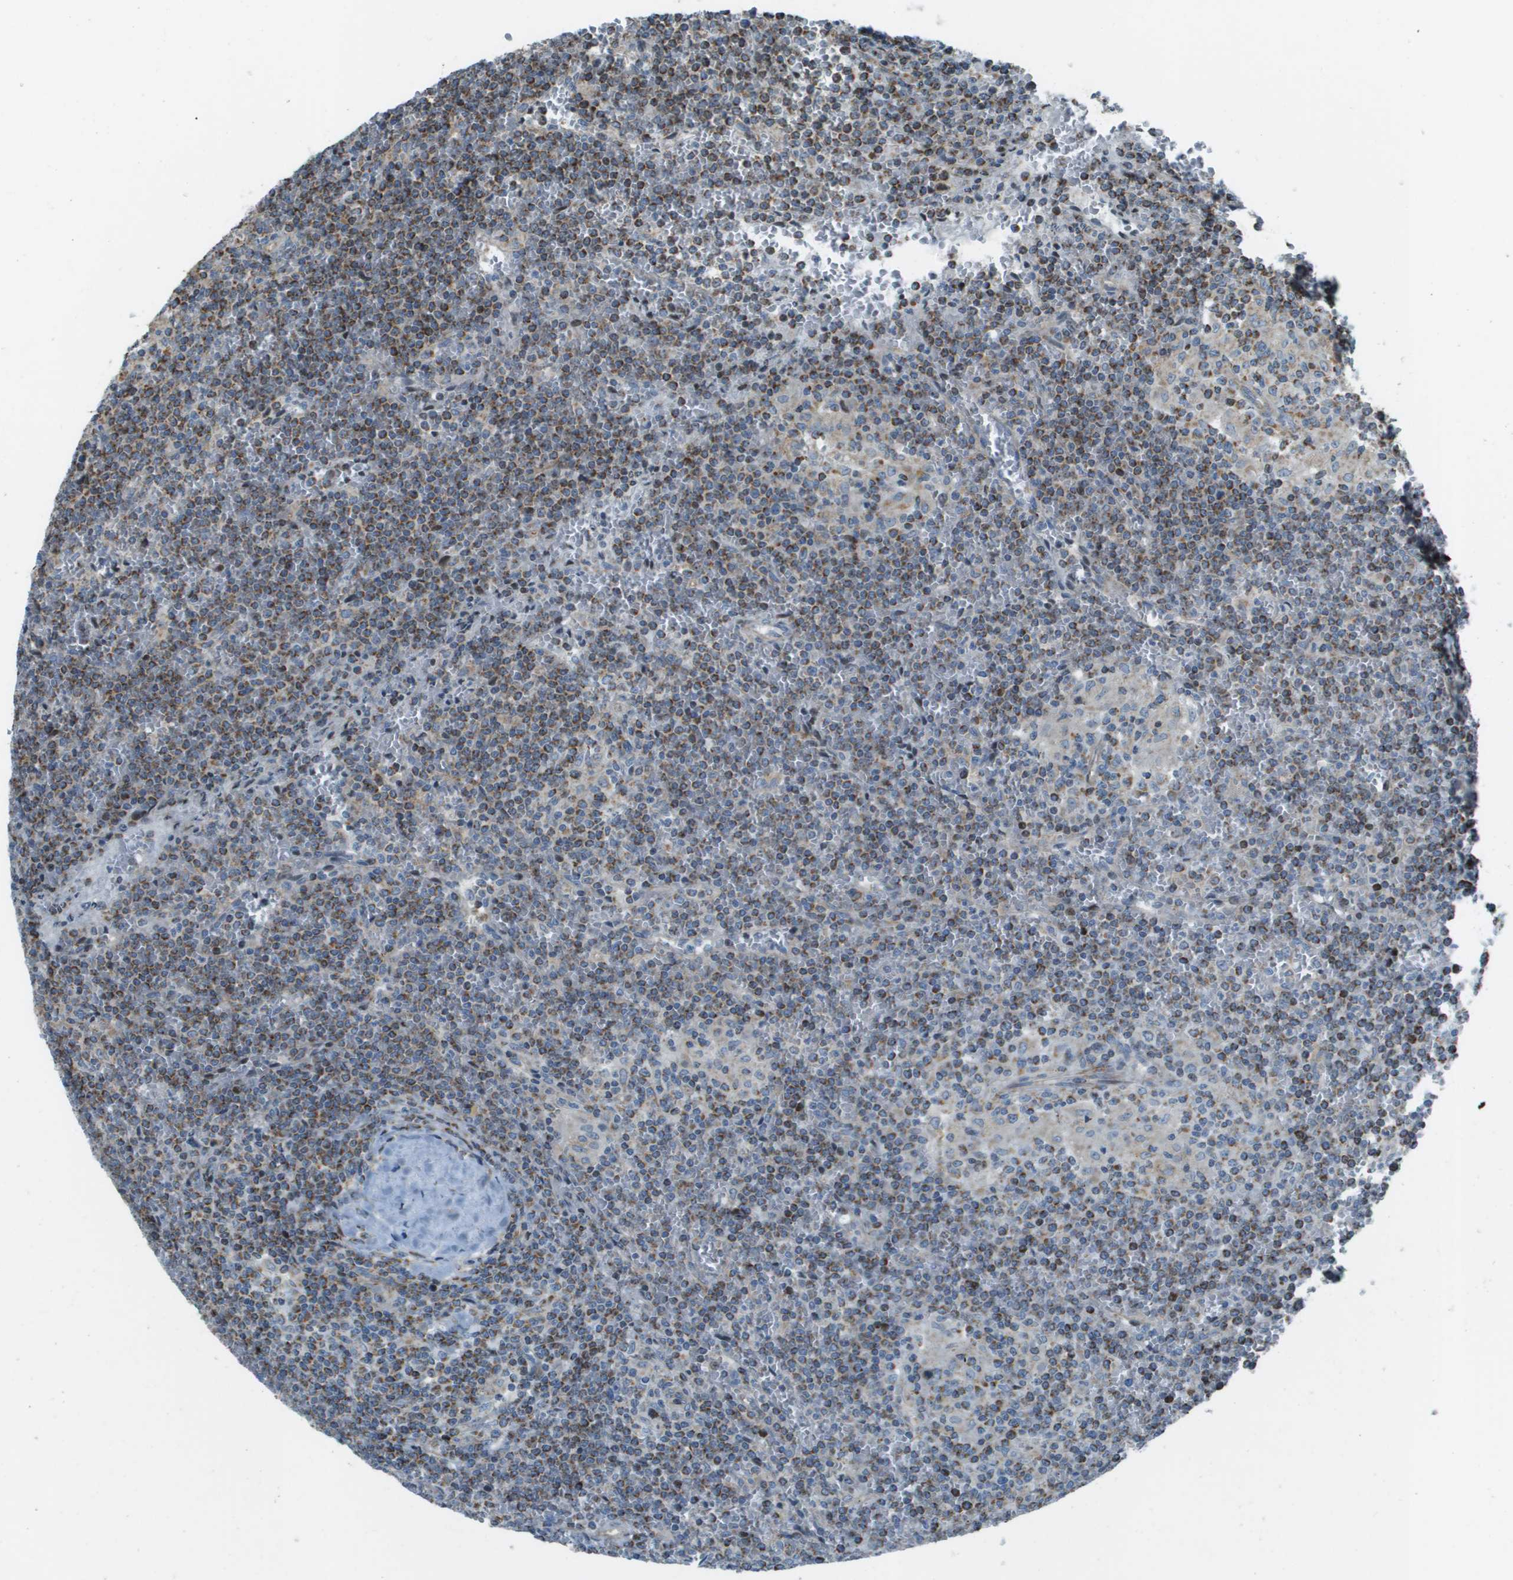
{"staining": {"intensity": "moderate", "quantity": "25%-75%", "location": "cytoplasmic/membranous"}, "tissue": "lymphoma", "cell_type": "Tumor cells", "image_type": "cancer", "snomed": [{"axis": "morphology", "description": "Malignant lymphoma, non-Hodgkin's type, Low grade"}, {"axis": "topography", "description": "Spleen"}], "caption": "A brown stain shows moderate cytoplasmic/membranous expression of a protein in lymphoma tumor cells.", "gene": "MGAT3", "patient": {"sex": "female", "age": 19}}